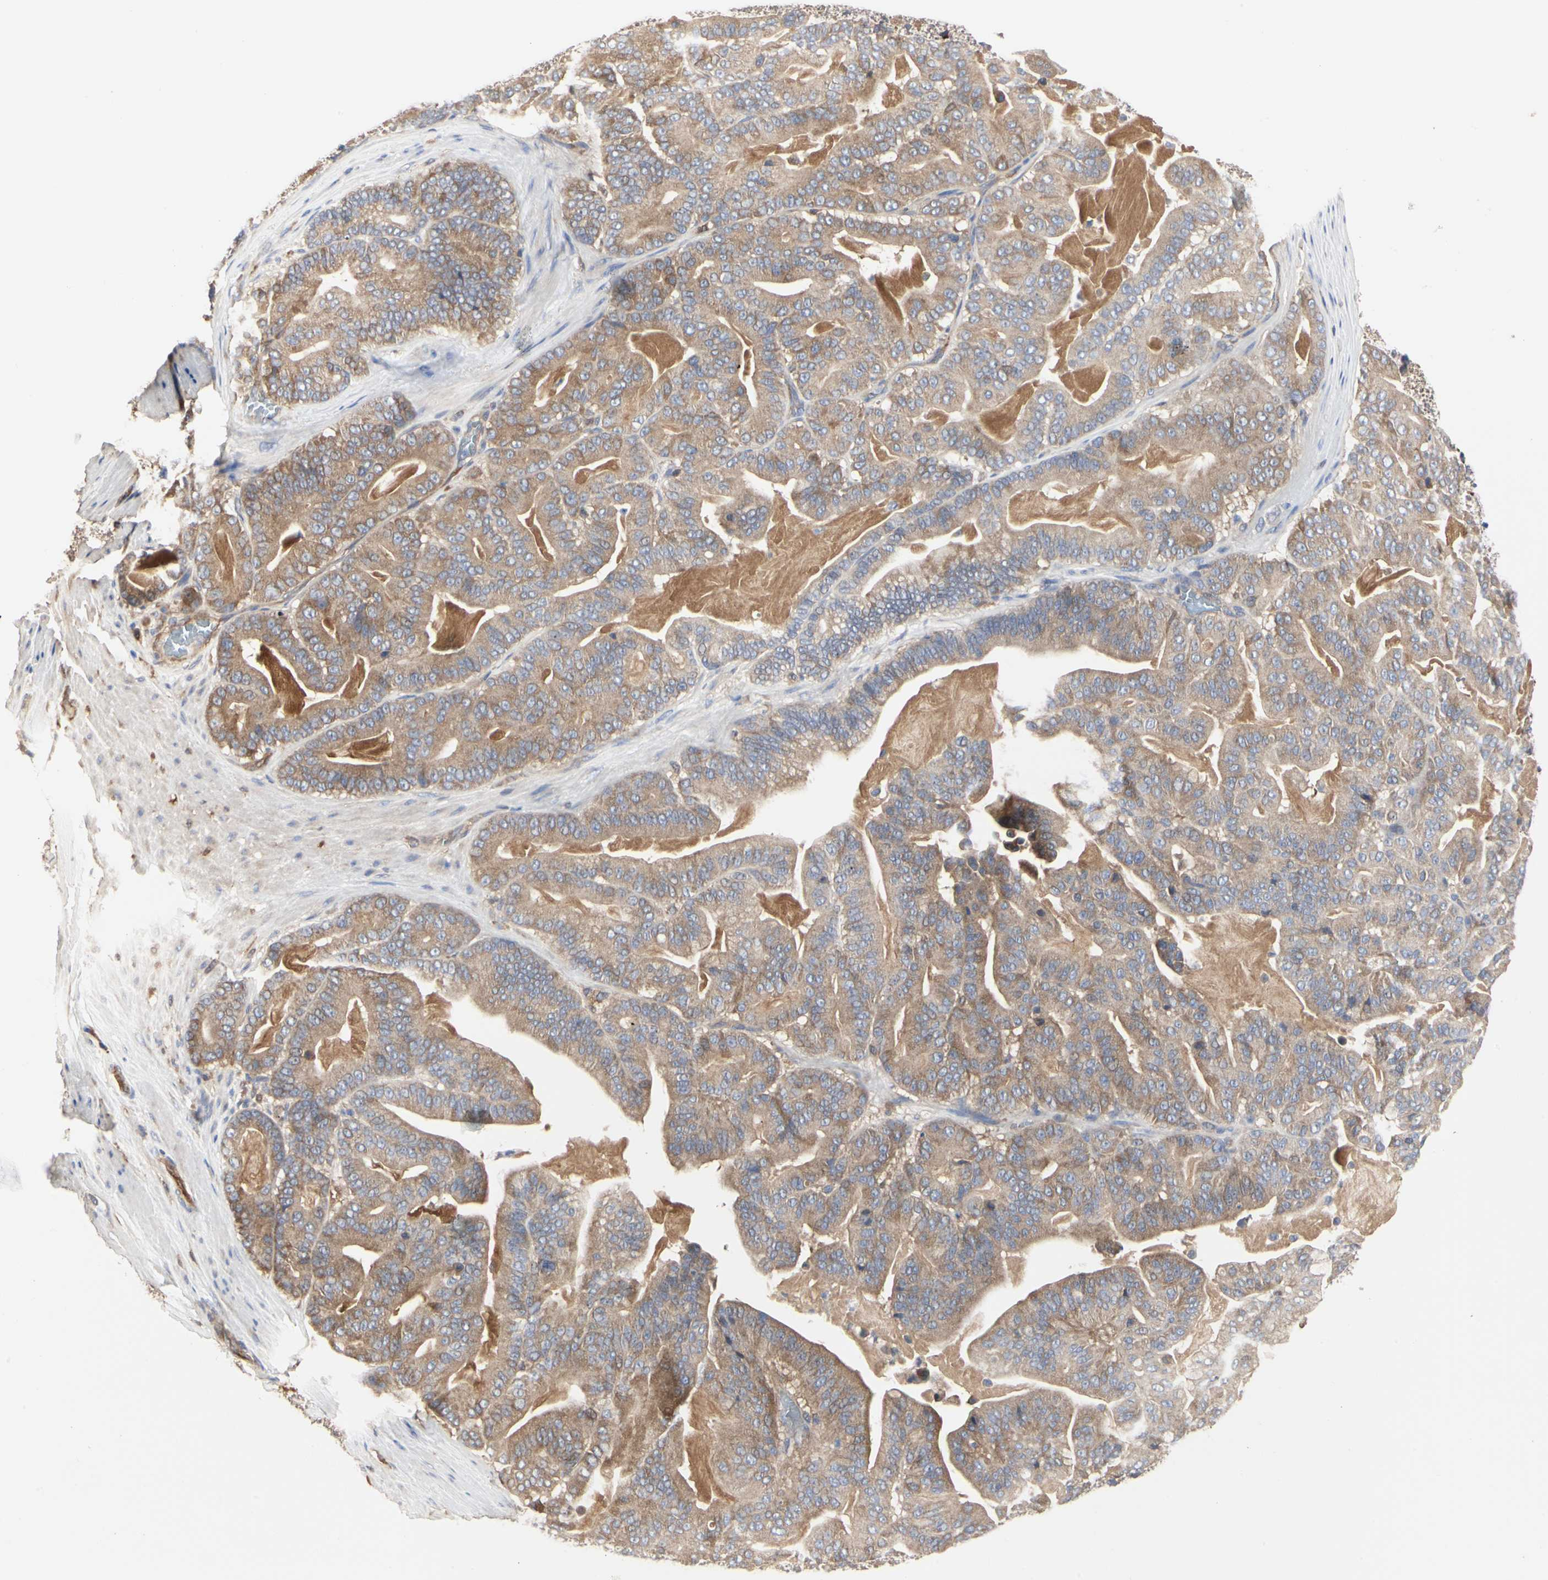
{"staining": {"intensity": "moderate", "quantity": ">75%", "location": "cytoplasmic/membranous"}, "tissue": "pancreatic cancer", "cell_type": "Tumor cells", "image_type": "cancer", "snomed": [{"axis": "morphology", "description": "Adenocarcinoma, NOS"}, {"axis": "topography", "description": "Pancreas"}], "caption": "Immunohistochemistry (IHC) histopathology image of neoplastic tissue: pancreatic adenocarcinoma stained using immunohistochemistry reveals medium levels of moderate protein expression localized specifically in the cytoplasmic/membranous of tumor cells, appearing as a cytoplasmic/membranous brown color.", "gene": "C3orf52", "patient": {"sex": "male", "age": 63}}